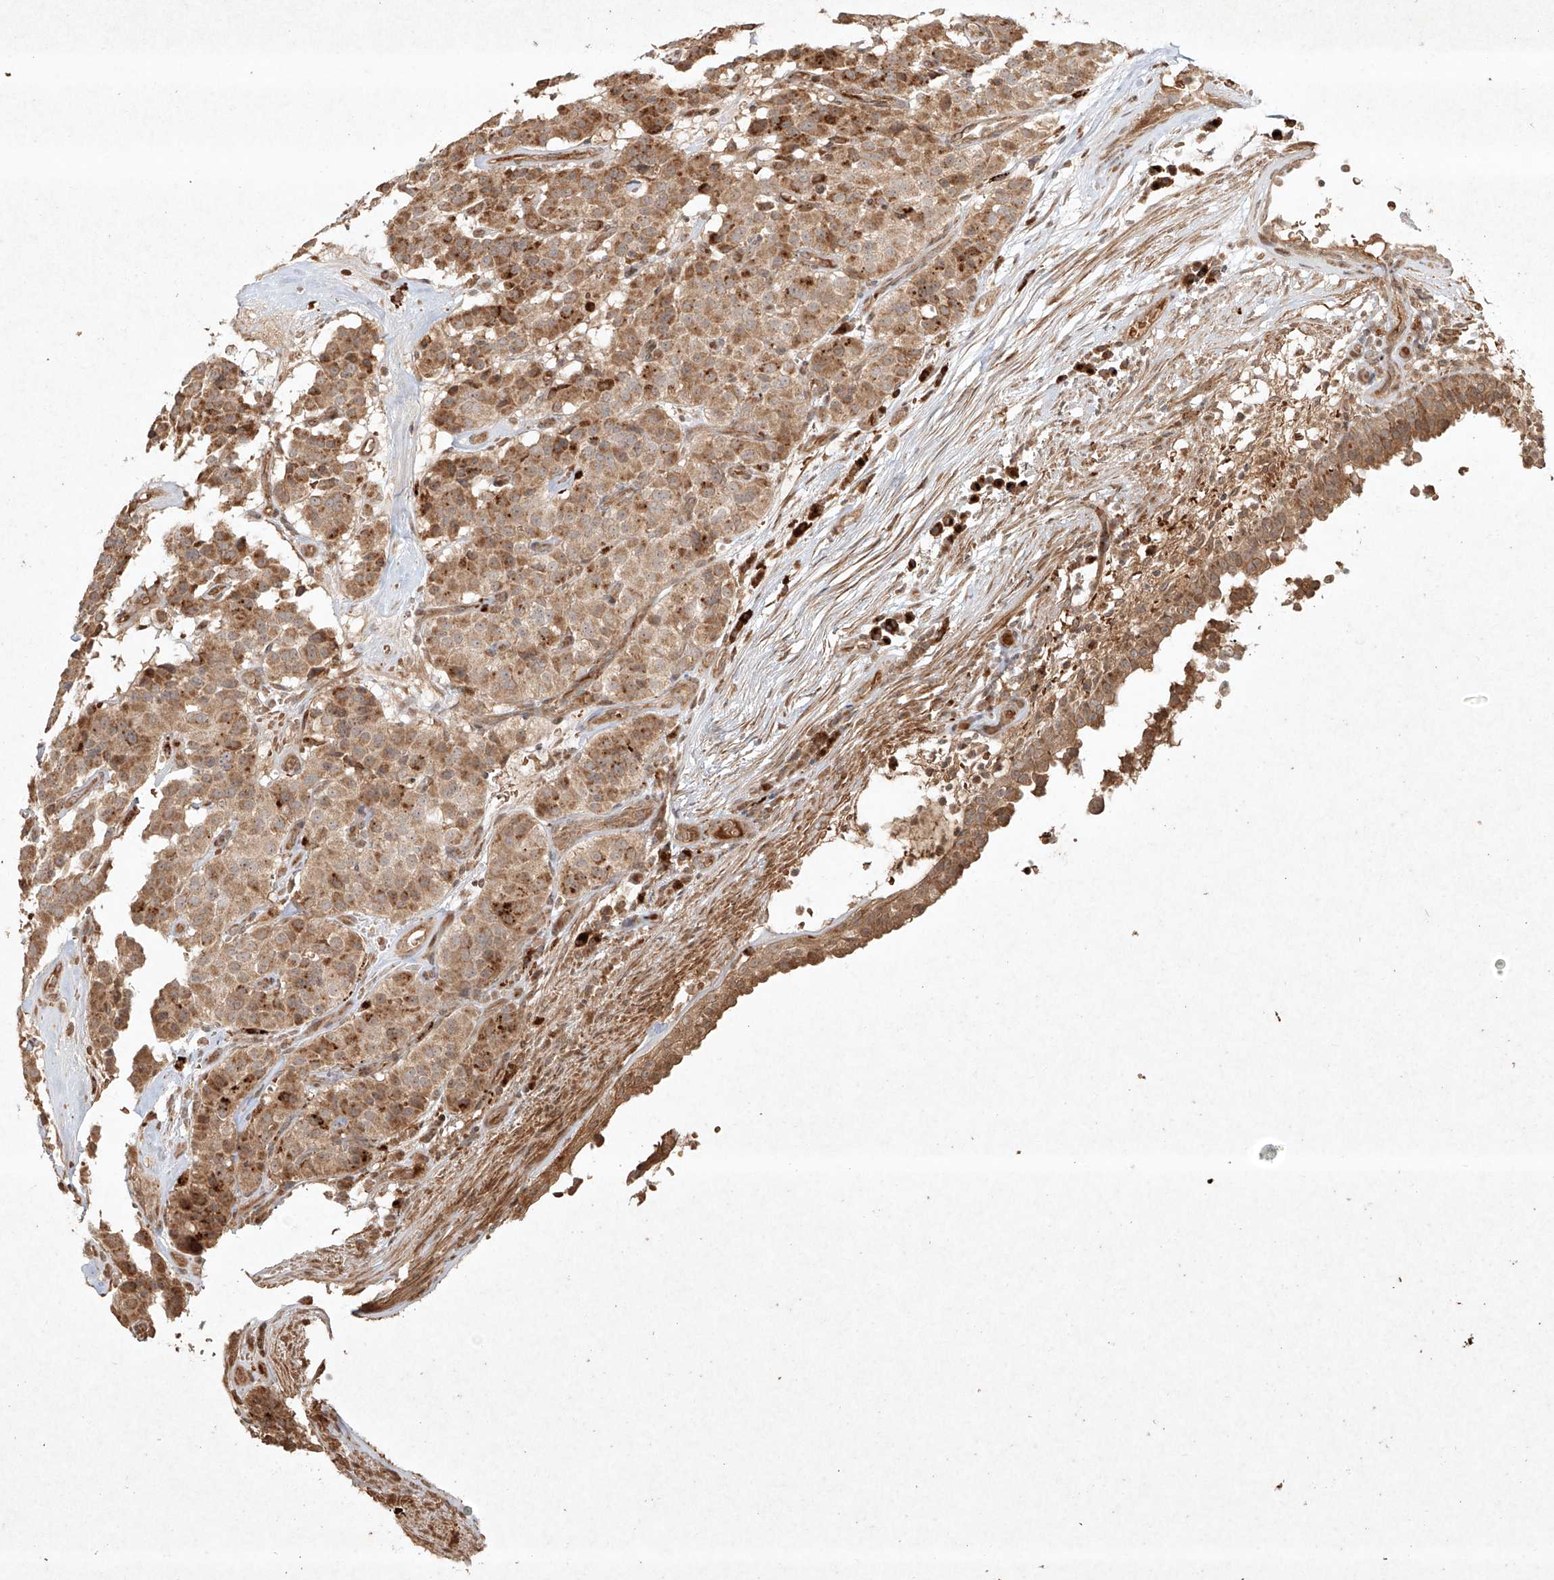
{"staining": {"intensity": "moderate", "quantity": ">75%", "location": "cytoplasmic/membranous"}, "tissue": "carcinoid", "cell_type": "Tumor cells", "image_type": "cancer", "snomed": [{"axis": "morphology", "description": "Carcinoid, malignant, NOS"}, {"axis": "topography", "description": "Lung"}], "caption": "Tumor cells reveal moderate cytoplasmic/membranous expression in approximately >75% of cells in carcinoid (malignant).", "gene": "CYYR1", "patient": {"sex": "male", "age": 30}}